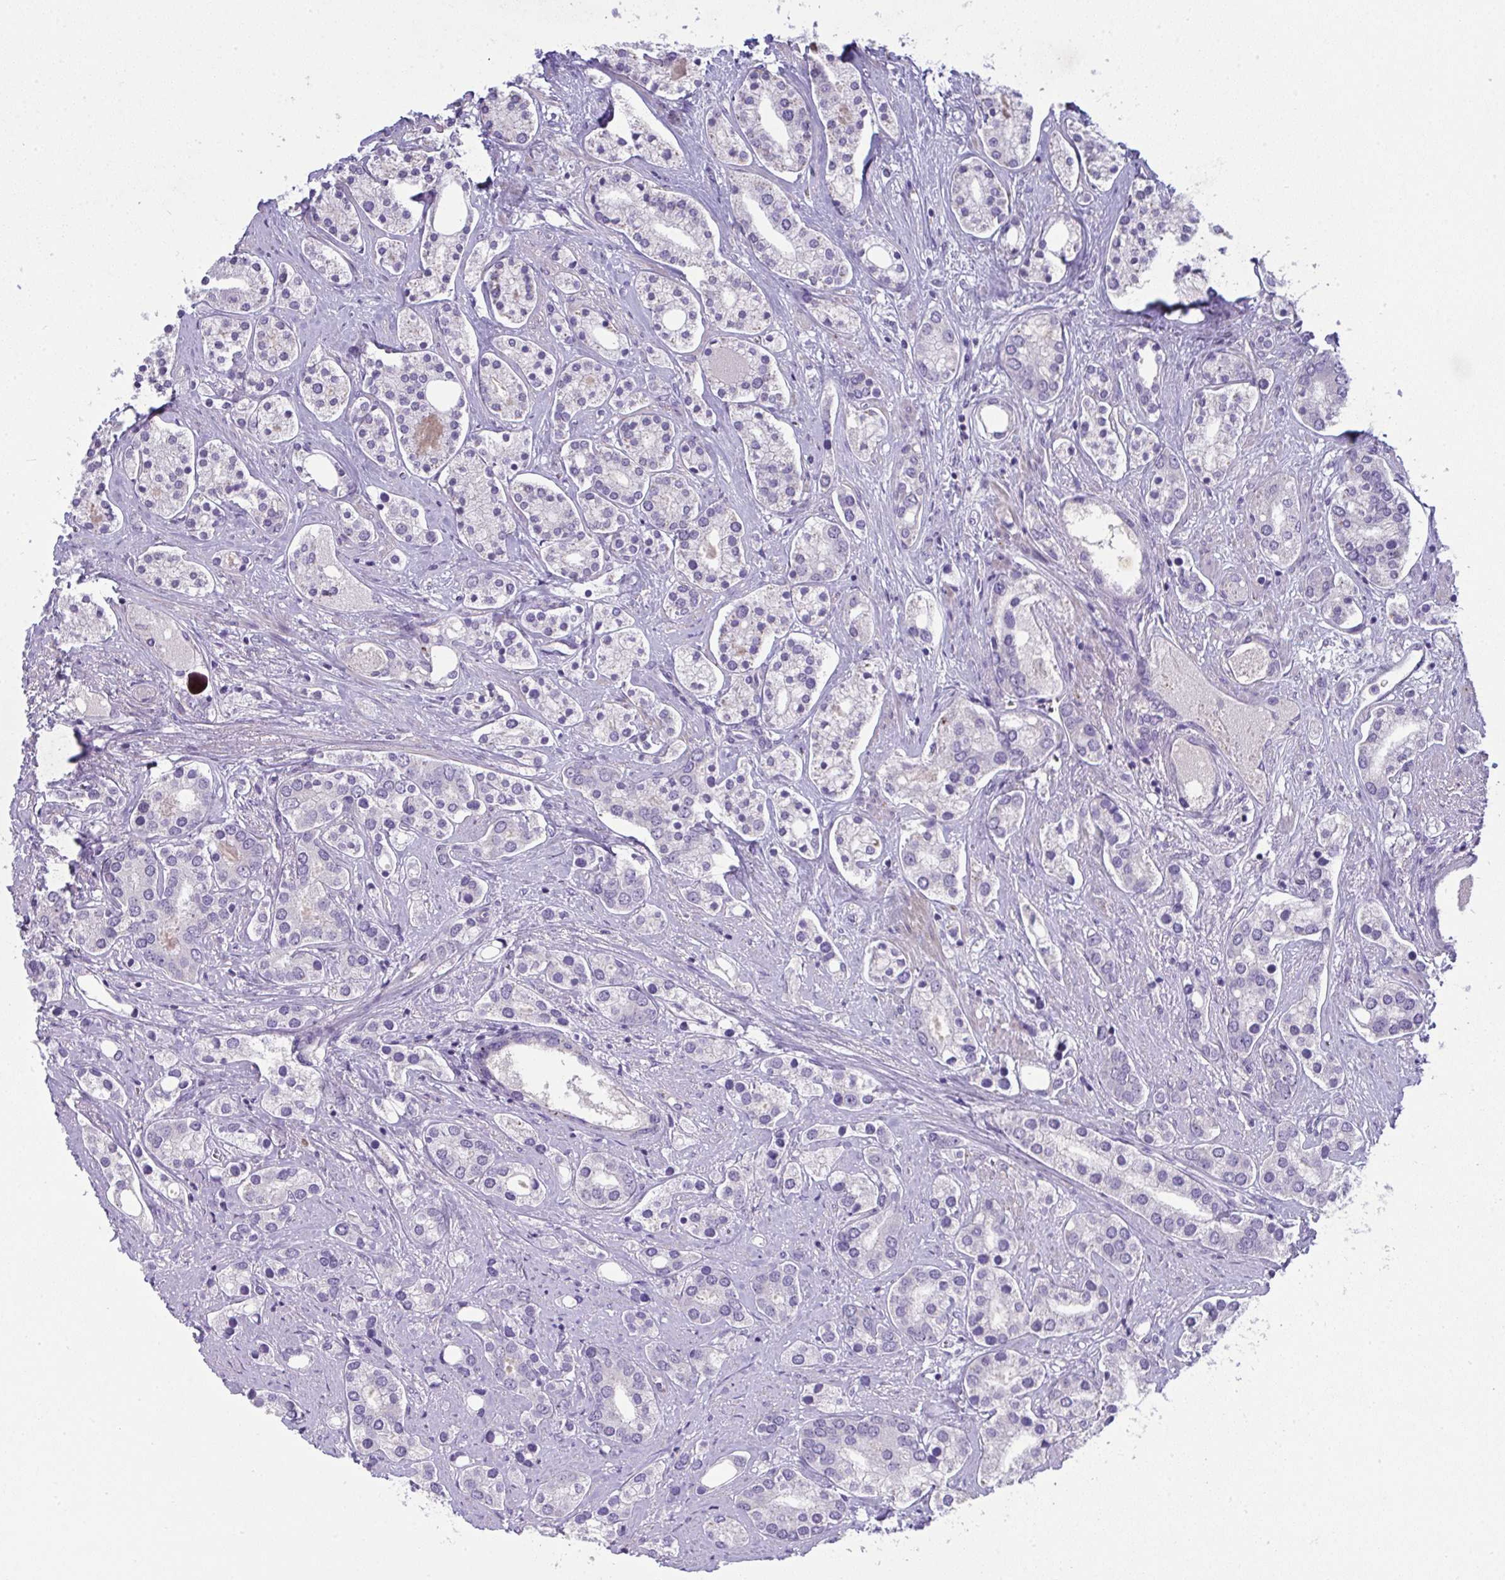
{"staining": {"intensity": "negative", "quantity": "none", "location": "none"}, "tissue": "prostate cancer", "cell_type": "Tumor cells", "image_type": "cancer", "snomed": [{"axis": "morphology", "description": "Adenocarcinoma, High grade"}, {"axis": "topography", "description": "Prostate"}], "caption": "Histopathology image shows no protein staining in tumor cells of prostate cancer (high-grade adenocarcinoma) tissue.", "gene": "SPTB", "patient": {"sex": "male", "age": 58}}